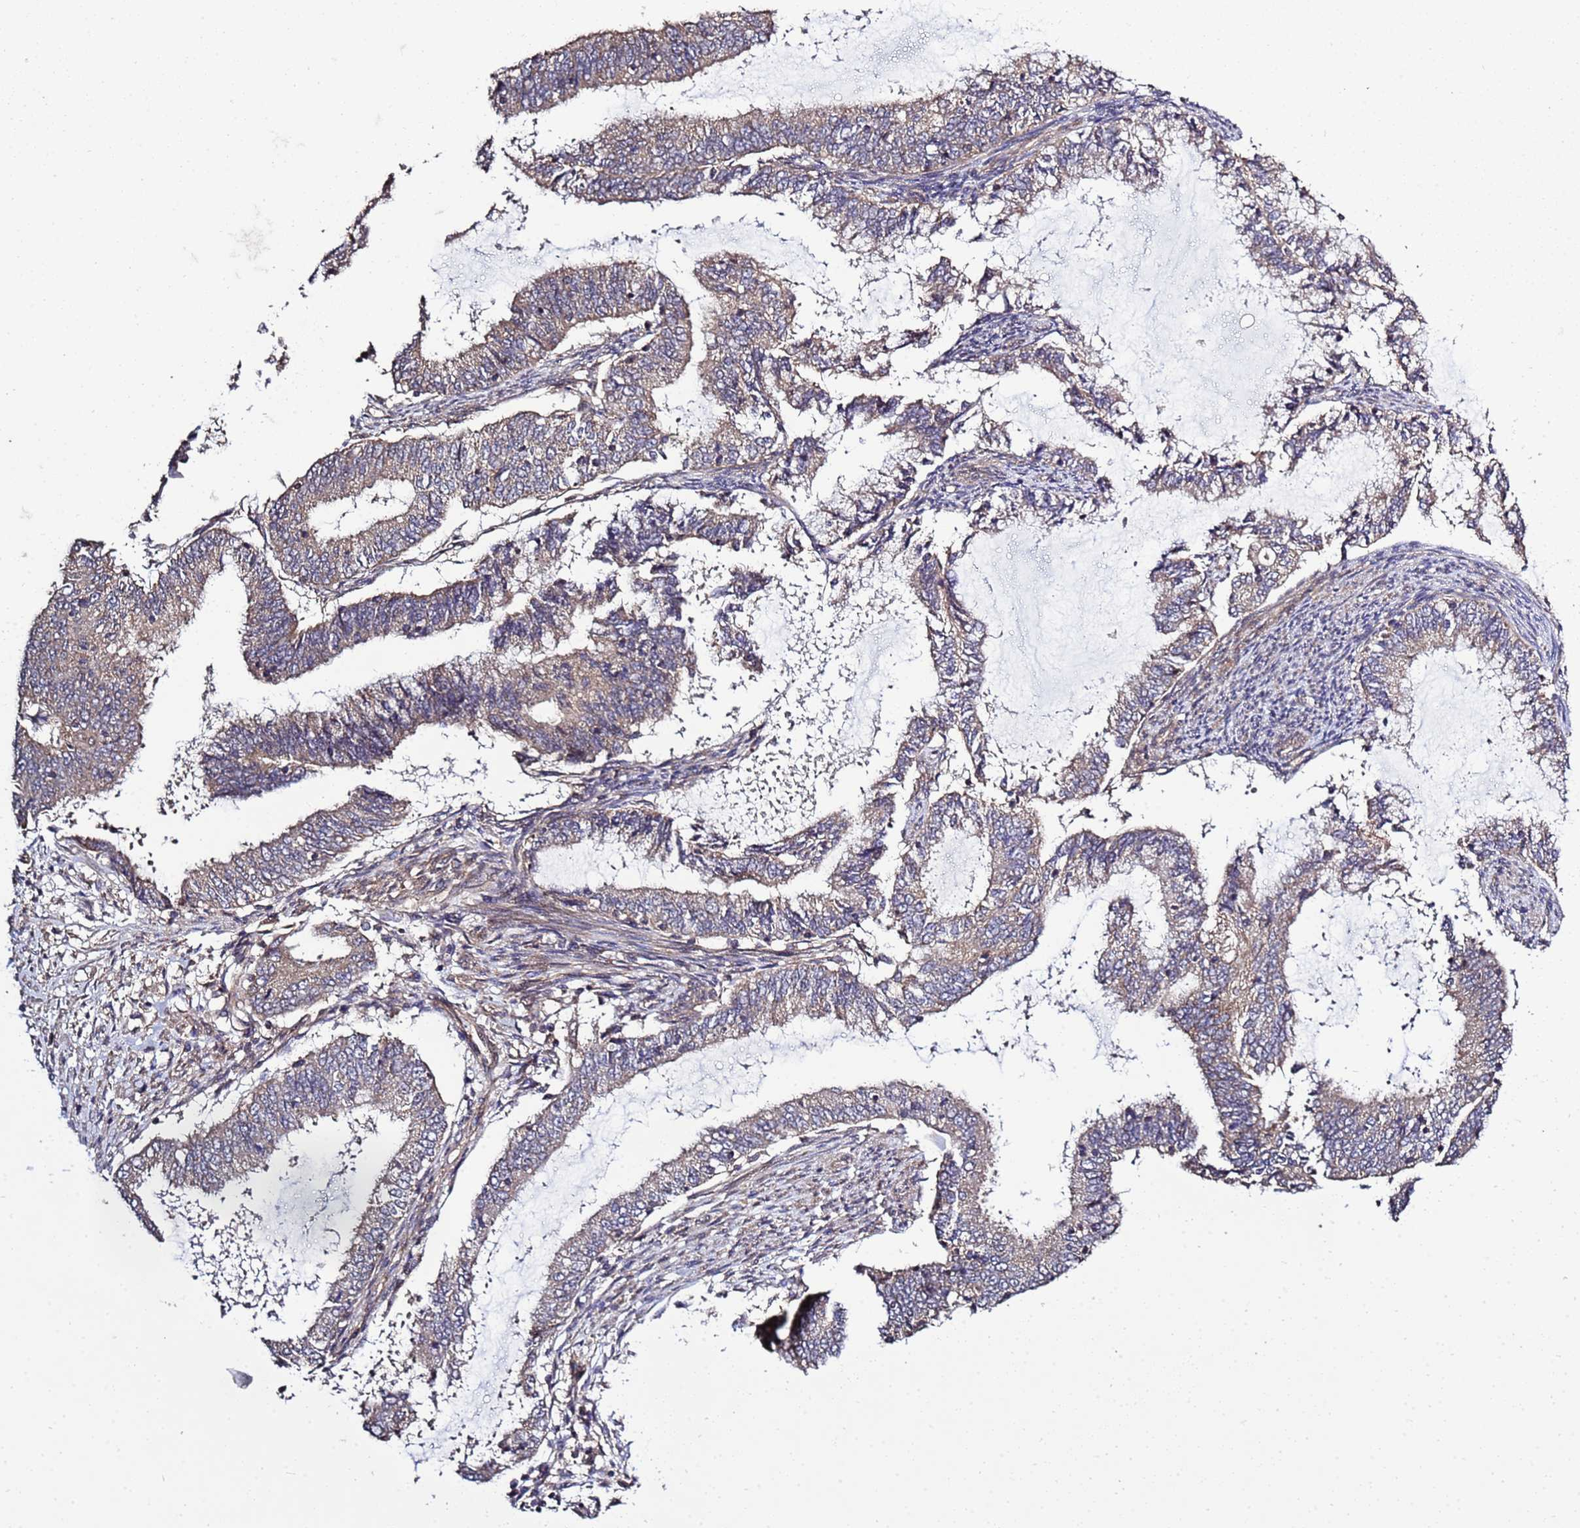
{"staining": {"intensity": "weak", "quantity": "25%-75%", "location": "cytoplasmic/membranous"}, "tissue": "endometrial cancer", "cell_type": "Tumor cells", "image_type": "cancer", "snomed": [{"axis": "morphology", "description": "Adenocarcinoma, NOS"}, {"axis": "topography", "description": "Endometrium"}], "caption": "IHC of human endometrial adenocarcinoma shows low levels of weak cytoplasmic/membranous expression in about 25%-75% of tumor cells. (DAB (3,3'-diaminobenzidine) IHC with brightfield microscopy, high magnification).", "gene": "P2RX7", "patient": {"sex": "female", "age": 51}}